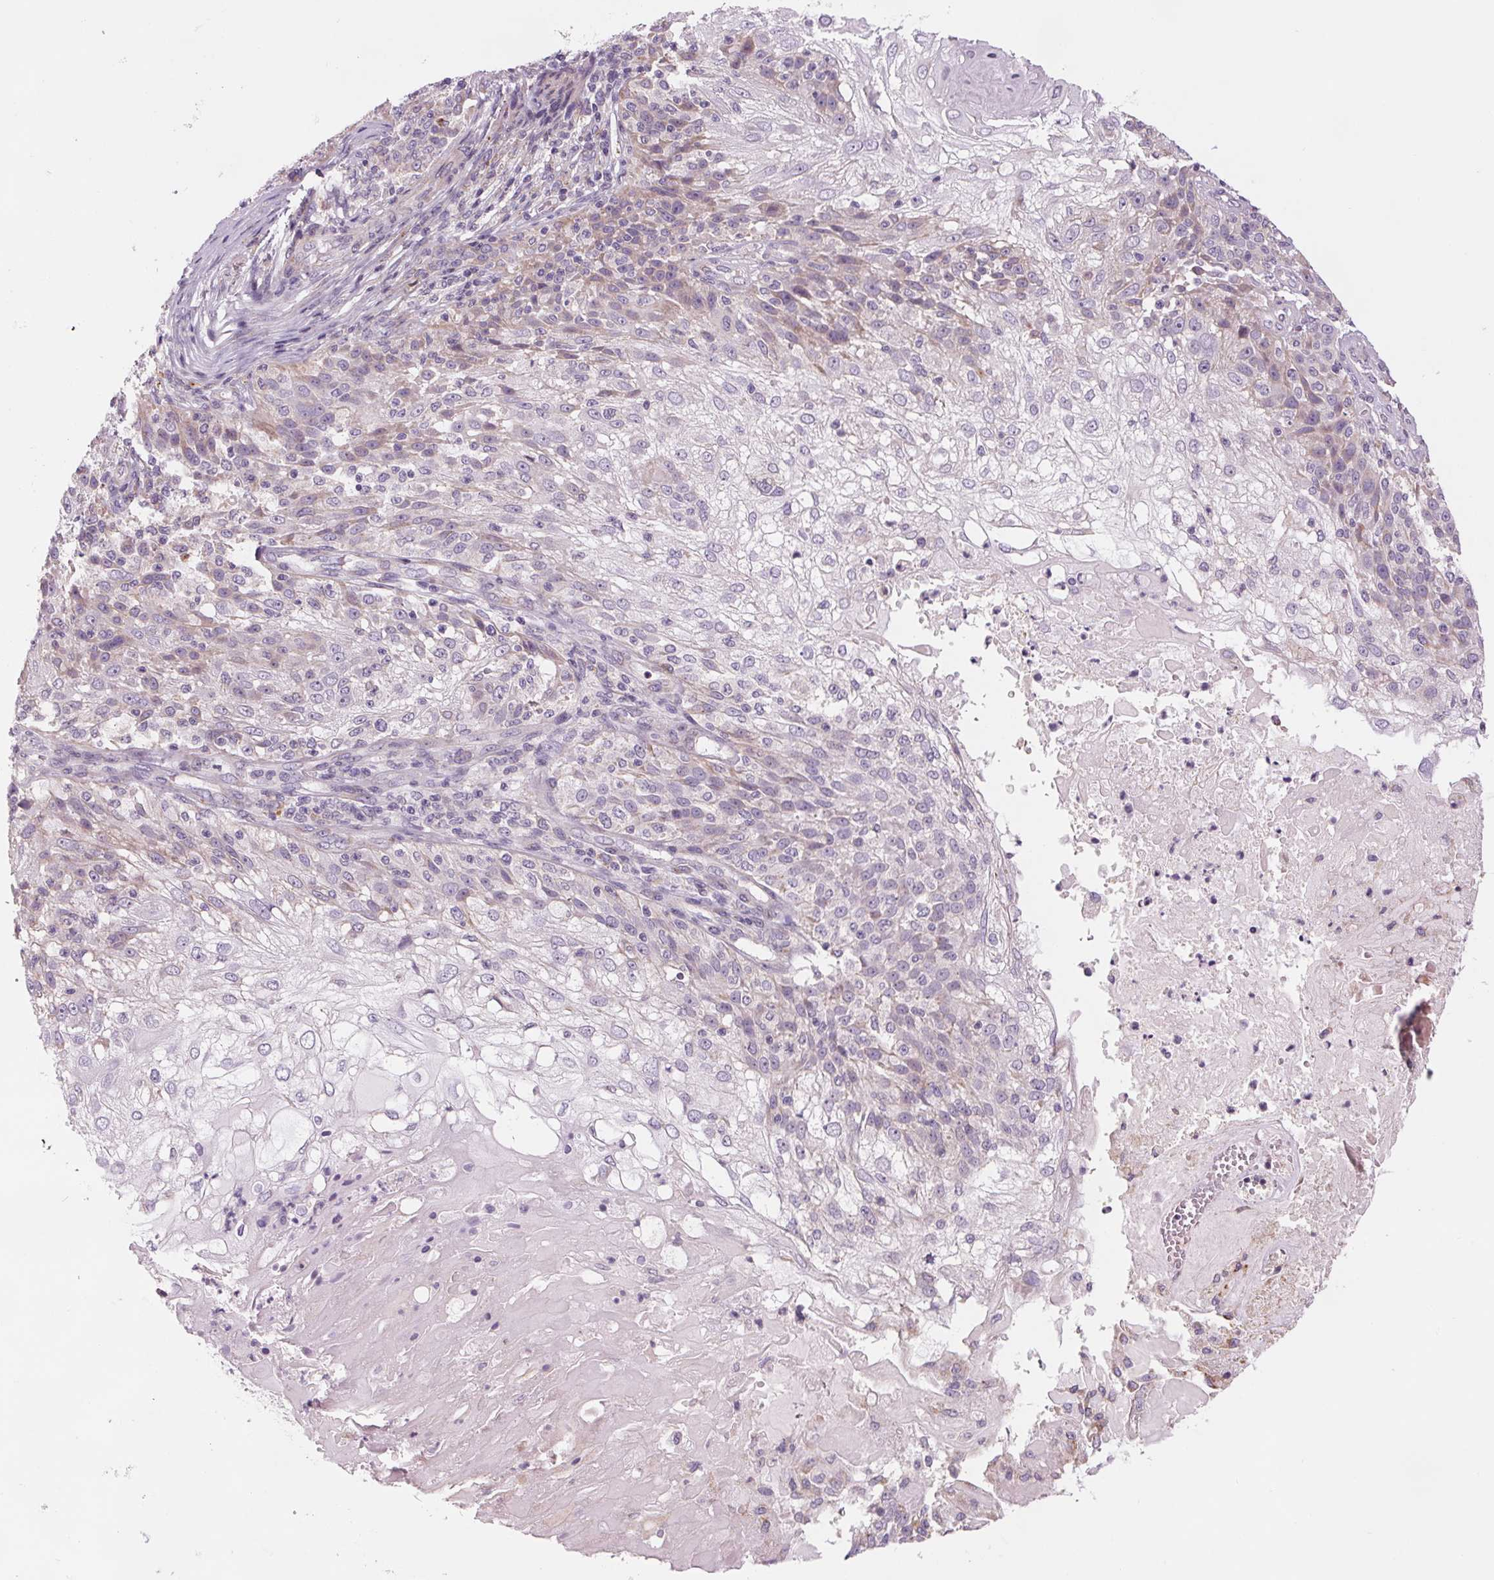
{"staining": {"intensity": "weak", "quantity": "<25%", "location": "cytoplasmic/membranous"}, "tissue": "skin cancer", "cell_type": "Tumor cells", "image_type": "cancer", "snomed": [{"axis": "morphology", "description": "Normal tissue, NOS"}, {"axis": "morphology", "description": "Squamous cell carcinoma, NOS"}, {"axis": "topography", "description": "Skin"}], "caption": "The immunohistochemistry histopathology image has no significant expression in tumor cells of skin cancer (squamous cell carcinoma) tissue.", "gene": "SAMD5", "patient": {"sex": "female", "age": 83}}